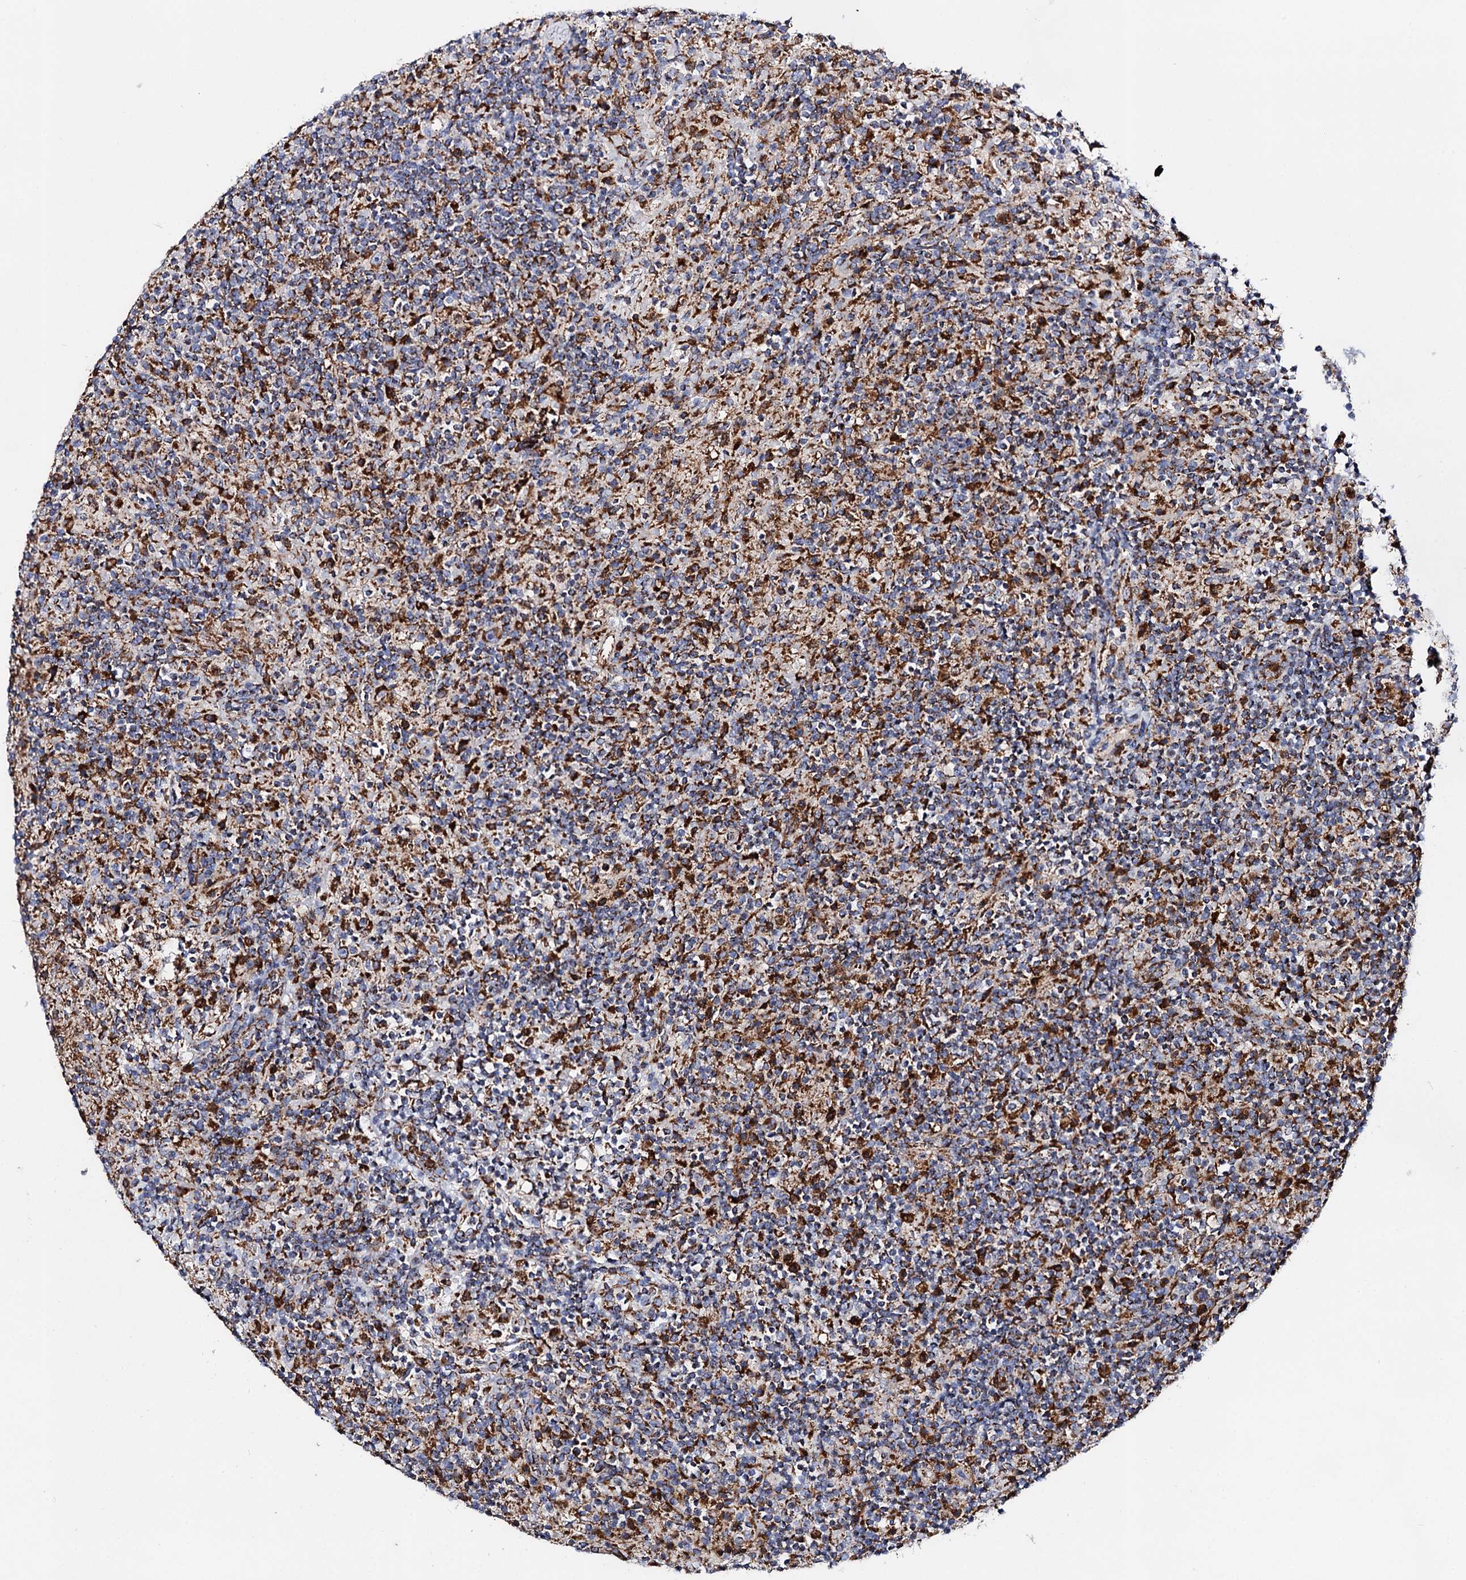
{"staining": {"intensity": "moderate", "quantity": ">75%", "location": "cytoplasmic/membranous"}, "tissue": "lymphoma", "cell_type": "Tumor cells", "image_type": "cancer", "snomed": [{"axis": "morphology", "description": "Hodgkin's disease, NOS"}, {"axis": "topography", "description": "Lymph node"}], "caption": "Human lymphoma stained with a protein marker shows moderate staining in tumor cells.", "gene": "ACAD9", "patient": {"sex": "male", "age": 70}}